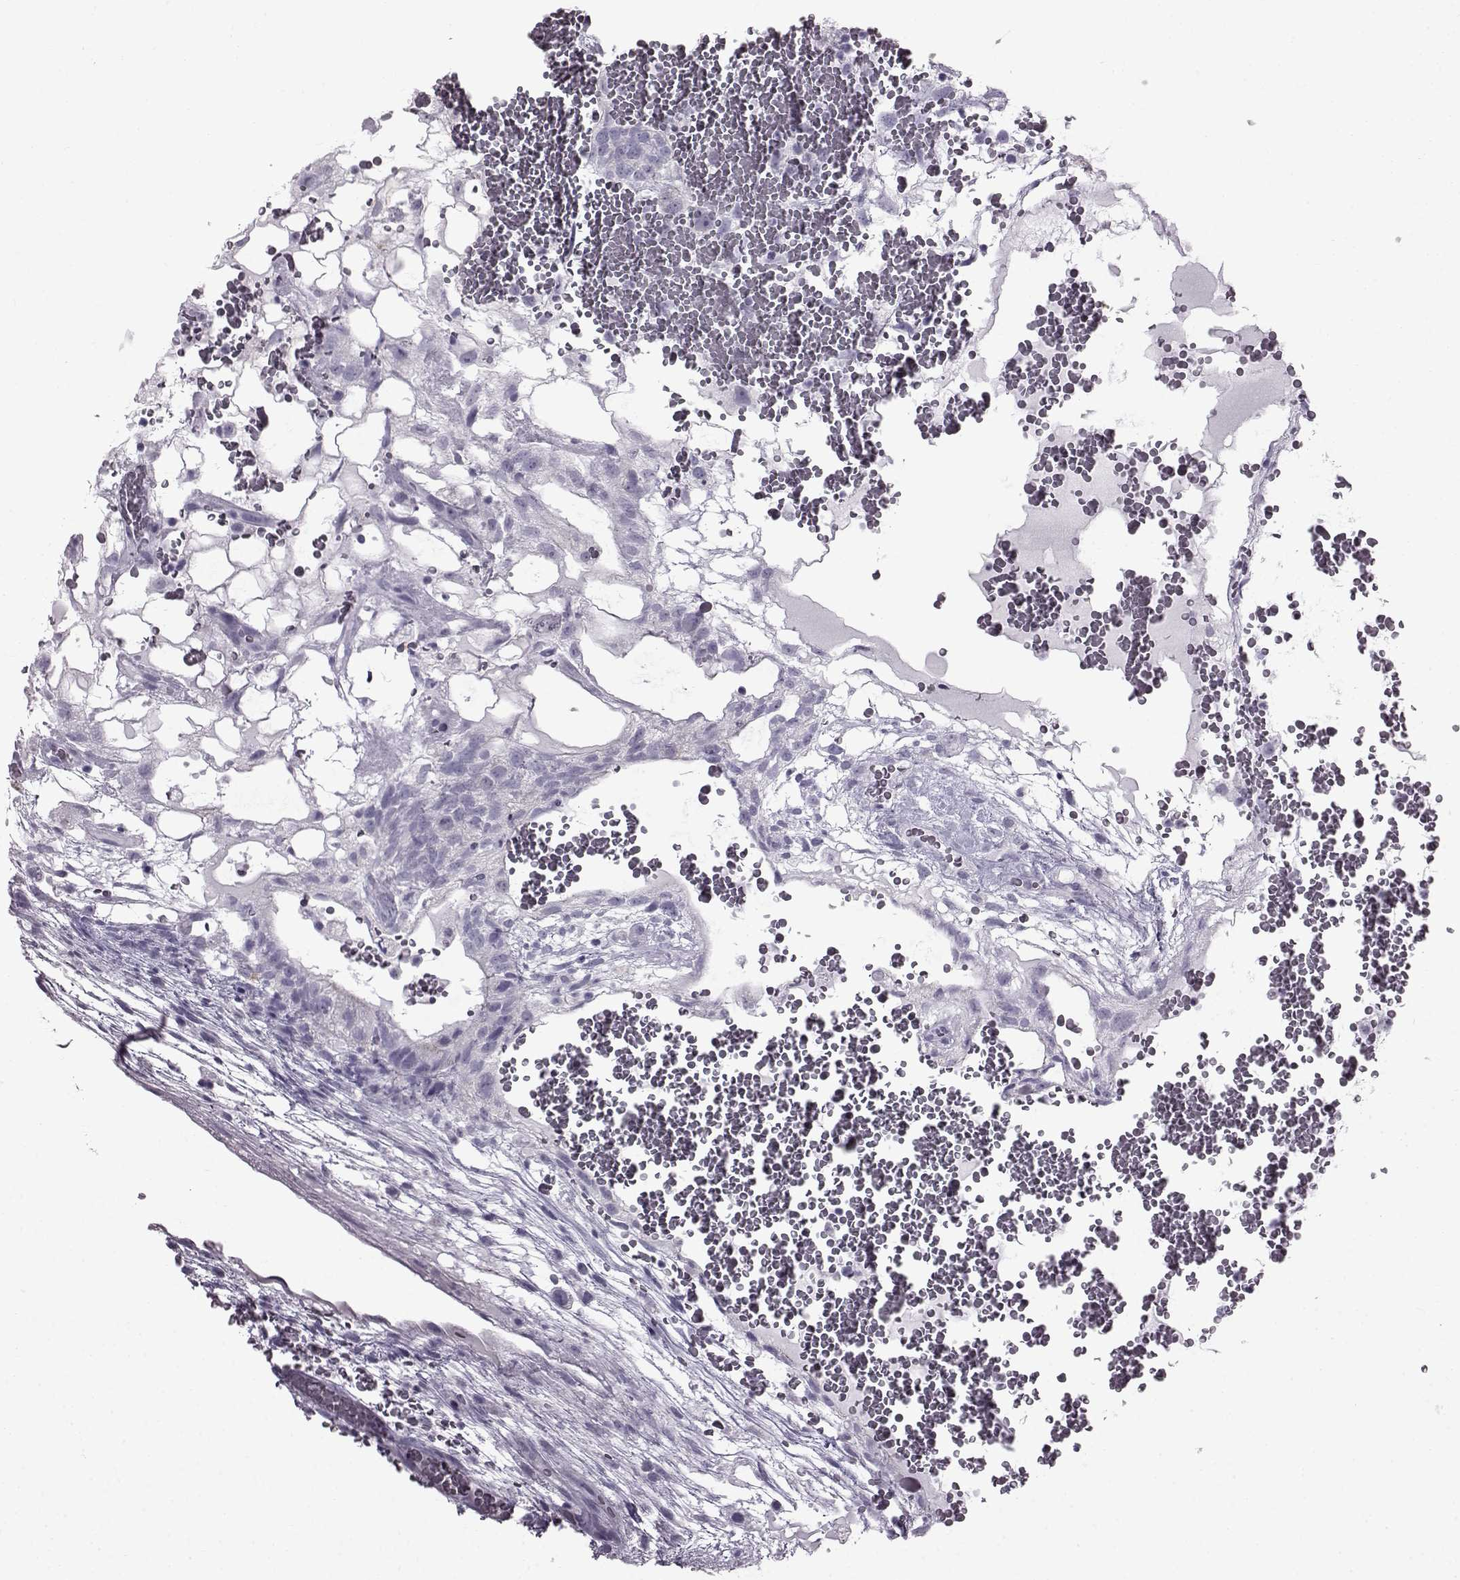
{"staining": {"intensity": "negative", "quantity": "none", "location": "none"}, "tissue": "testis cancer", "cell_type": "Tumor cells", "image_type": "cancer", "snomed": [{"axis": "morphology", "description": "Normal tissue, NOS"}, {"axis": "morphology", "description": "Carcinoma, Embryonal, NOS"}, {"axis": "topography", "description": "Testis"}], "caption": "The IHC photomicrograph has no significant positivity in tumor cells of testis cancer tissue.", "gene": "SLC28A2", "patient": {"sex": "male", "age": 32}}